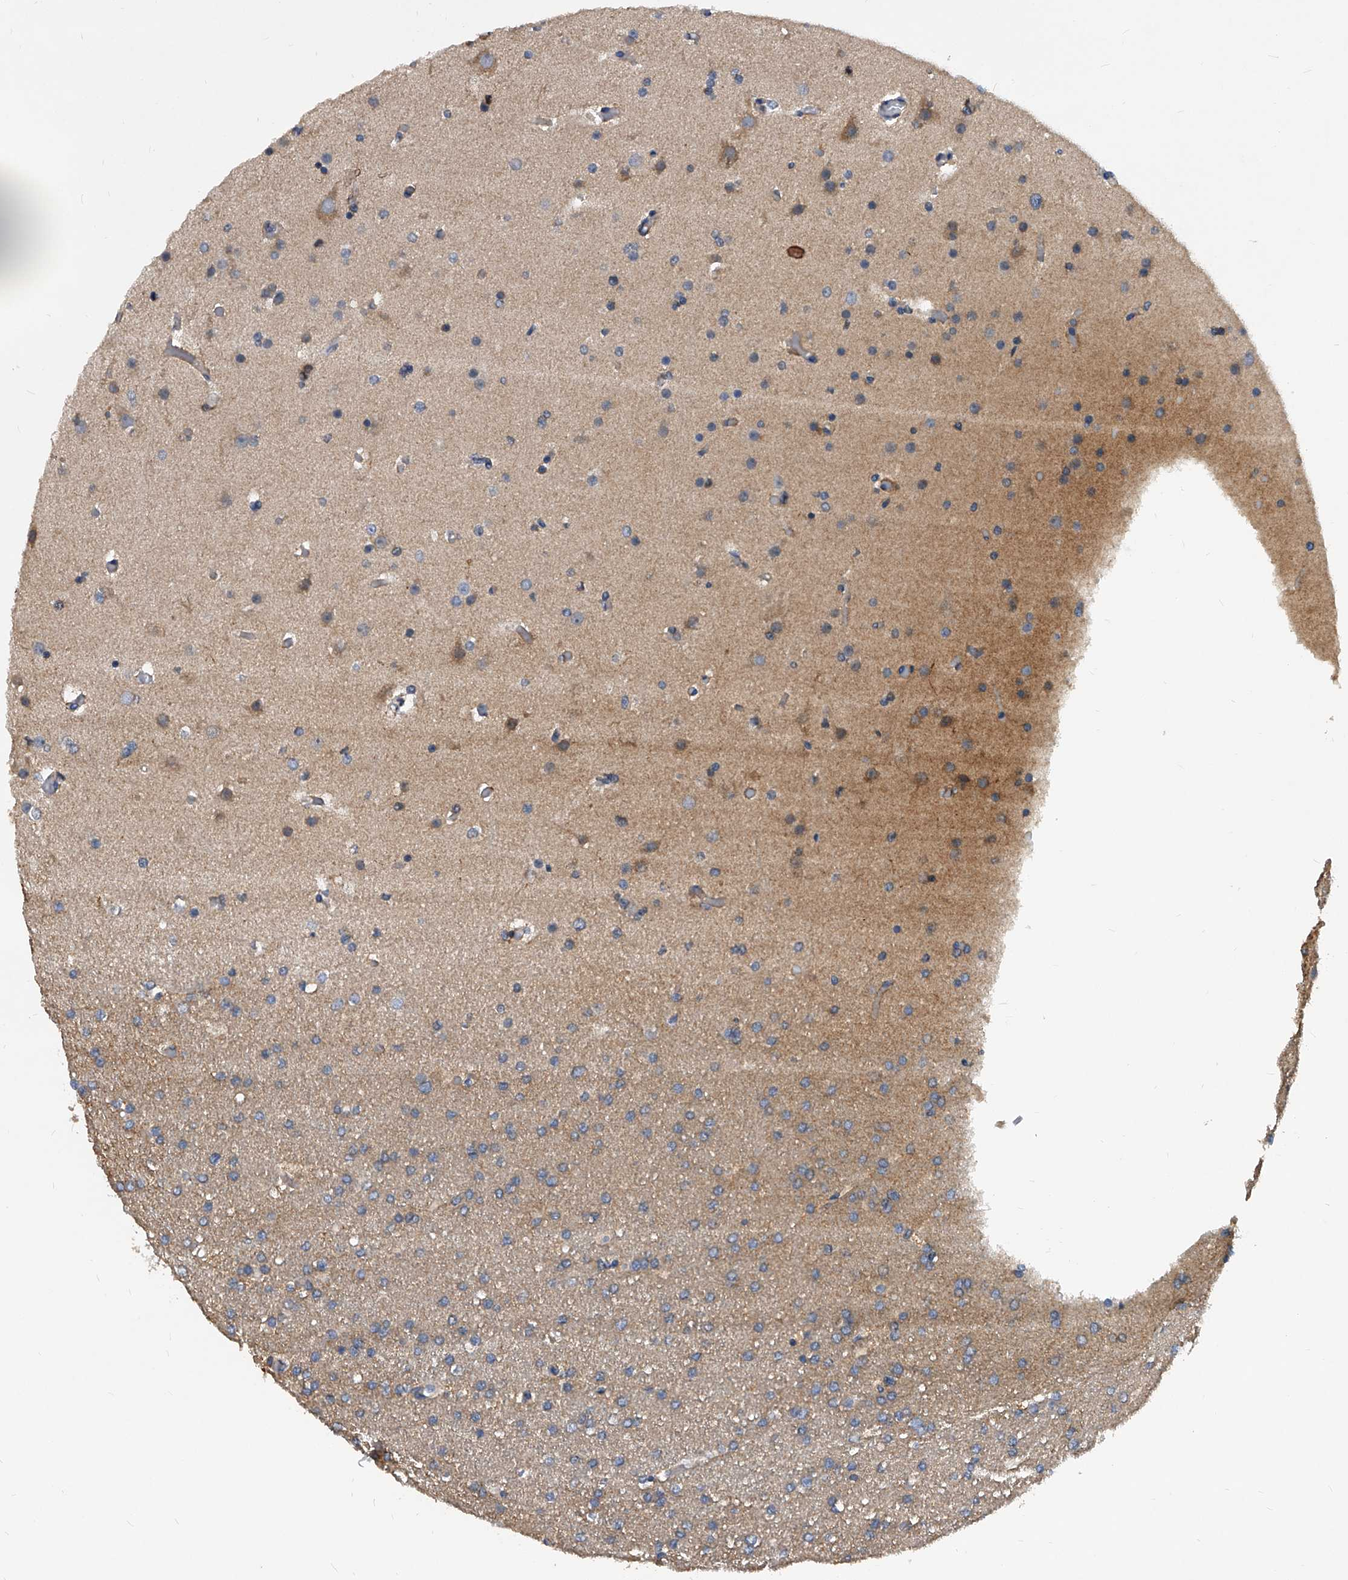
{"staining": {"intensity": "negative", "quantity": "none", "location": "none"}, "tissue": "glioma", "cell_type": "Tumor cells", "image_type": "cancer", "snomed": [{"axis": "morphology", "description": "Glioma, malignant, High grade"}, {"axis": "topography", "description": "Cerebral cortex"}], "caption": "There is no significant positivity in tumor cells of glioma. (DAB IHC, high magnification).", "gene": "ATG5", "patient": {"sex": "female", "age": 36}}